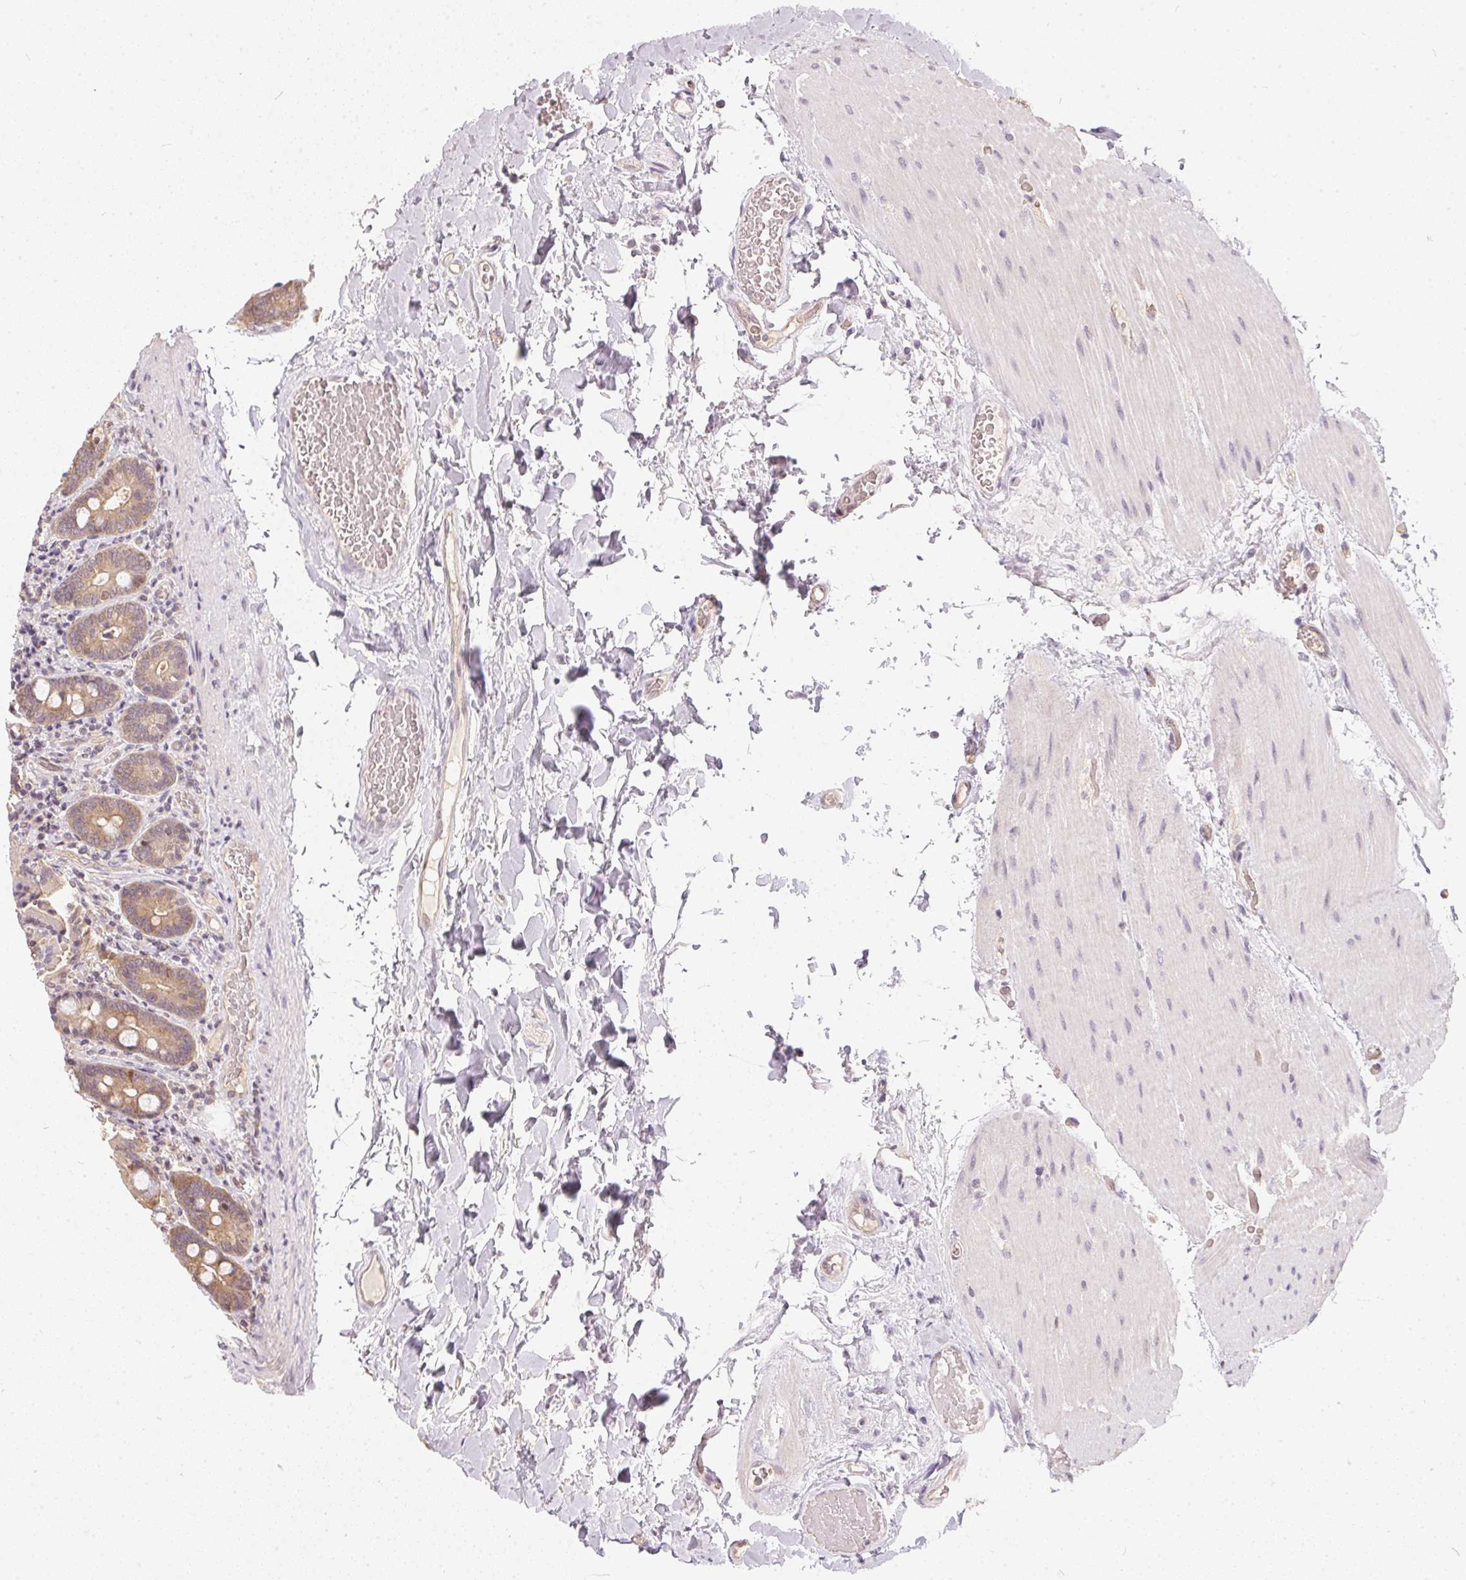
{"staining": {"intensity": "moderate", "quantity": "<25%", "location": "cytoplasmic/membranous"}, "tissue": "duodenum", "cell_type": "Glandular cells", "image_type": "normal", "snomed": [{"axis": "morphology", "description": "Normal tissue, NOS"}, {"axis": "topography", "description": "Duodenum"}], "caption": "Moderate cytoplasmic/membranous staining for a protein is seen in approximately <25% of glandular cells of unremarkable duodenum using IHC.", "gene": "BLMH", "patient": {"sex": "female", "age": 62}}